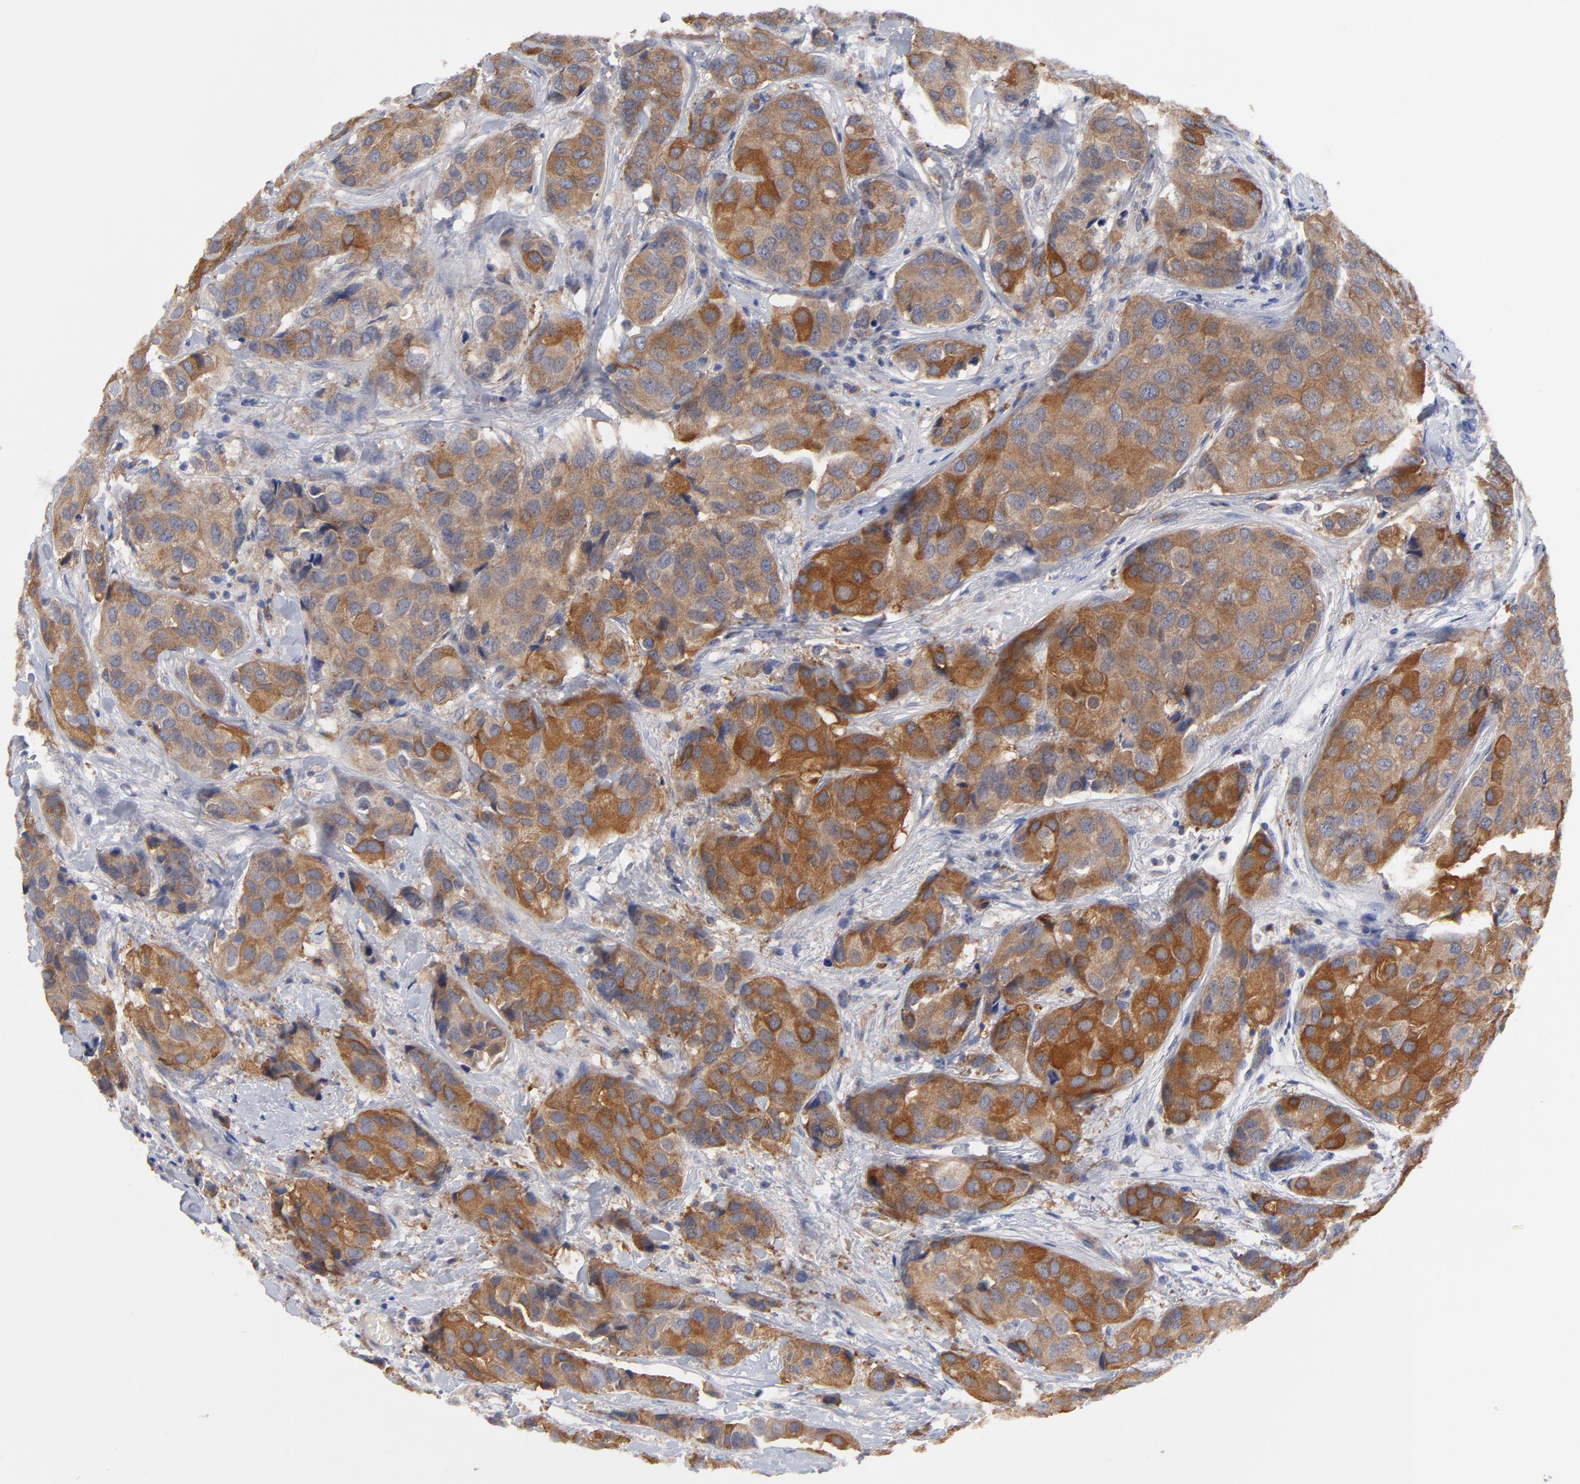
{"staining": {"intensity": "strong", "quantity": ">75%", "location": "cytoplasmic/membranous"}, "tissue": "breast cancer", "cell_type": "Tumor cells", "image_type": "cancer", "snomed": [{"axis": "morphology", "description": "Duct carcinoma"}, {"axis": "topography", "description": "Breast"}], "caption": "Breast cancer (intraductal carcinoma) tissue demonstrates strong cytoplasmic/membranous staining in approximately >75% of tumor cells", "gene": "FBXL2", "patient": {"sex": "female", "age": 68}}